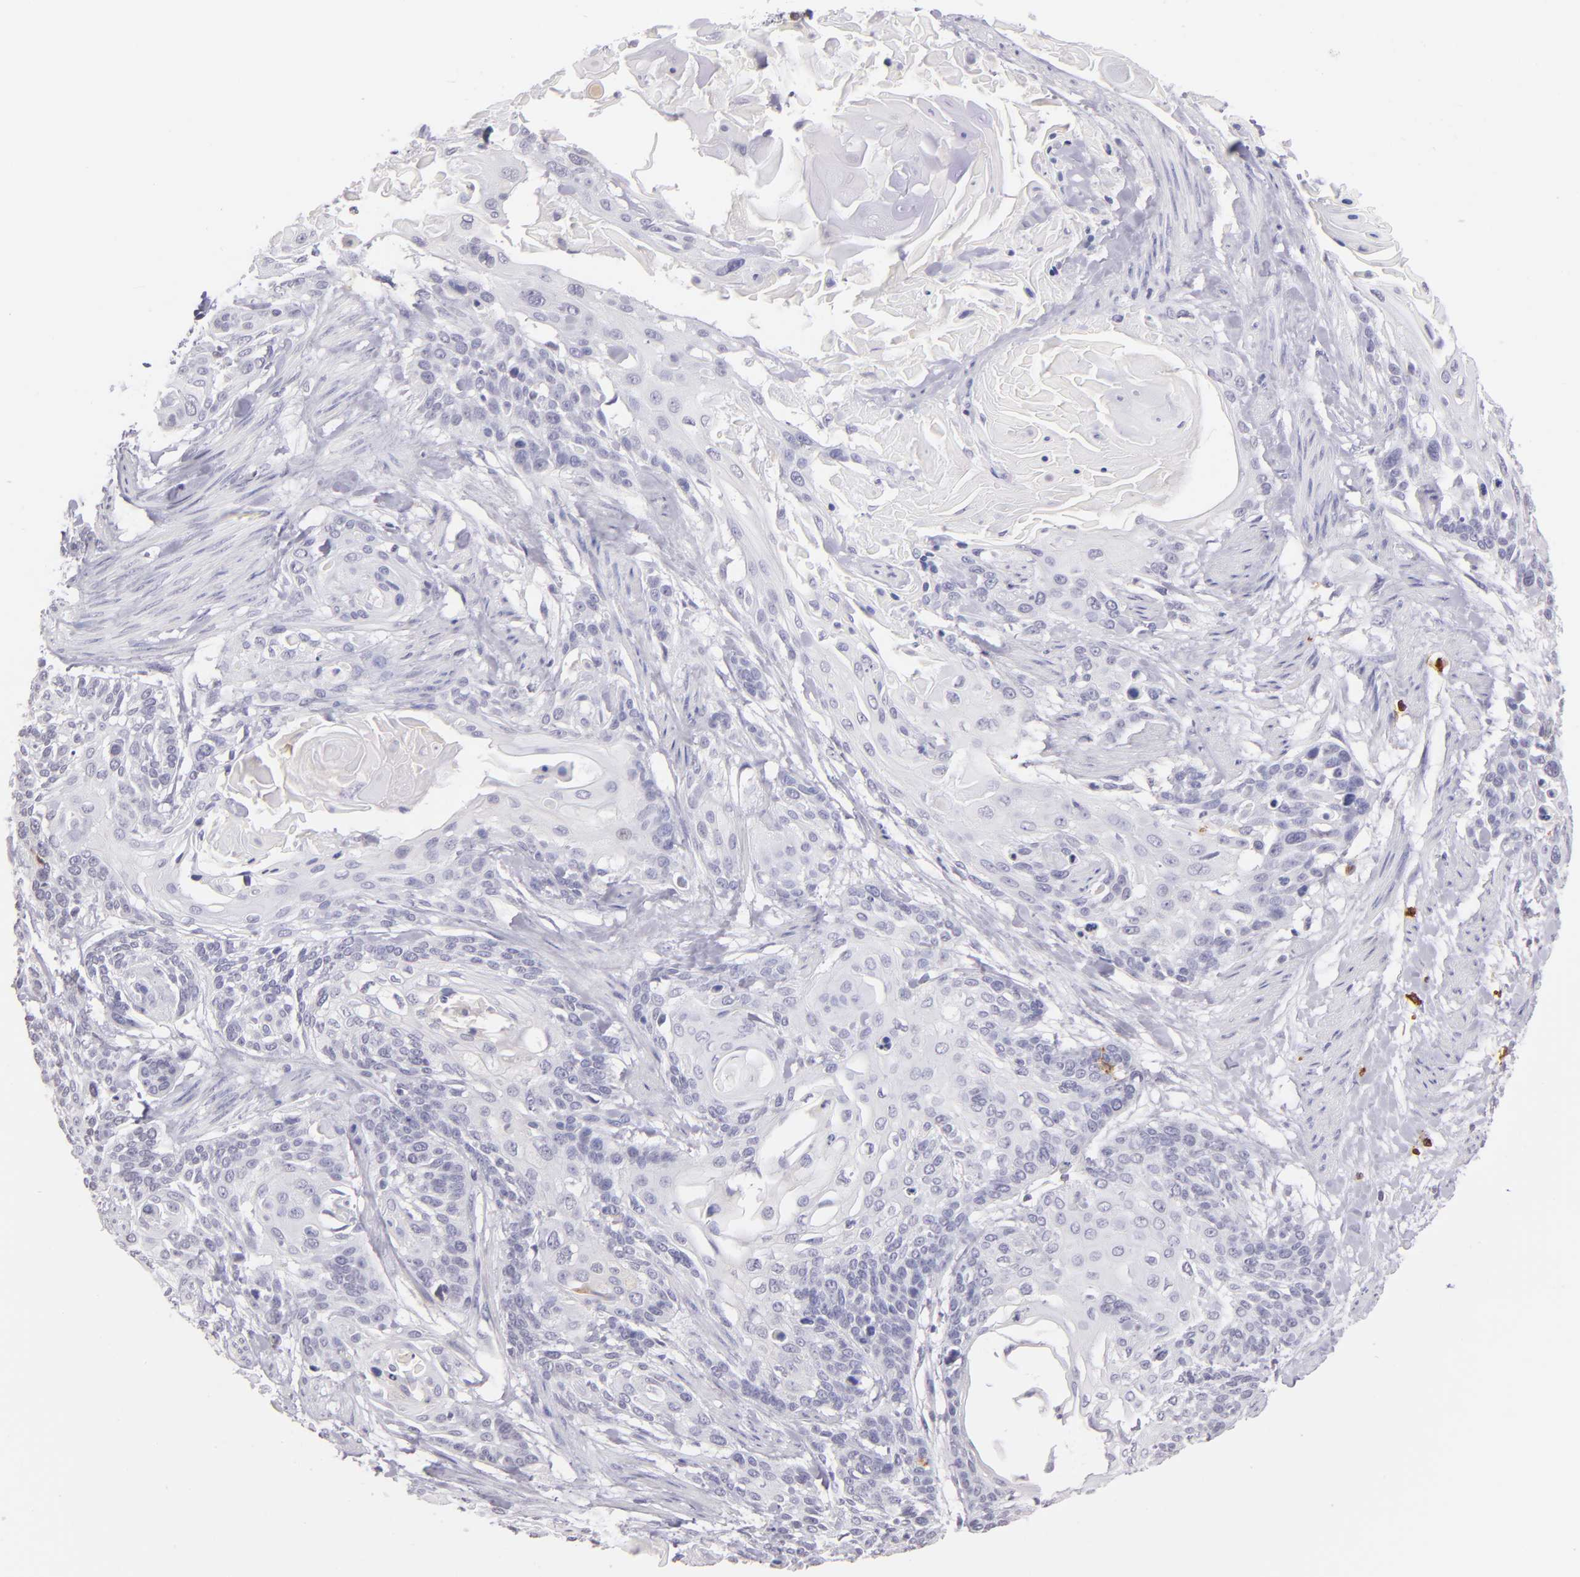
{"staining": {"intensity": "negative", "quantity": "none", "location": "none"}, "tissue": "cervical cancer", "cell_type": "Tumor cells", "image_type": "cancer", "snomed": [{"axis": "morphology", "description": "Squamous cell carcinoma, NOS"}, {"axis": "topography", "description": "Cervix"}], "caption": "Immunohistochemical staining of cervical squamous cell carcinoma demonstrates no significant positivity in tumor cells.", "gene": "IL2RA", "patient": {"sex": "female", "age": 57}}